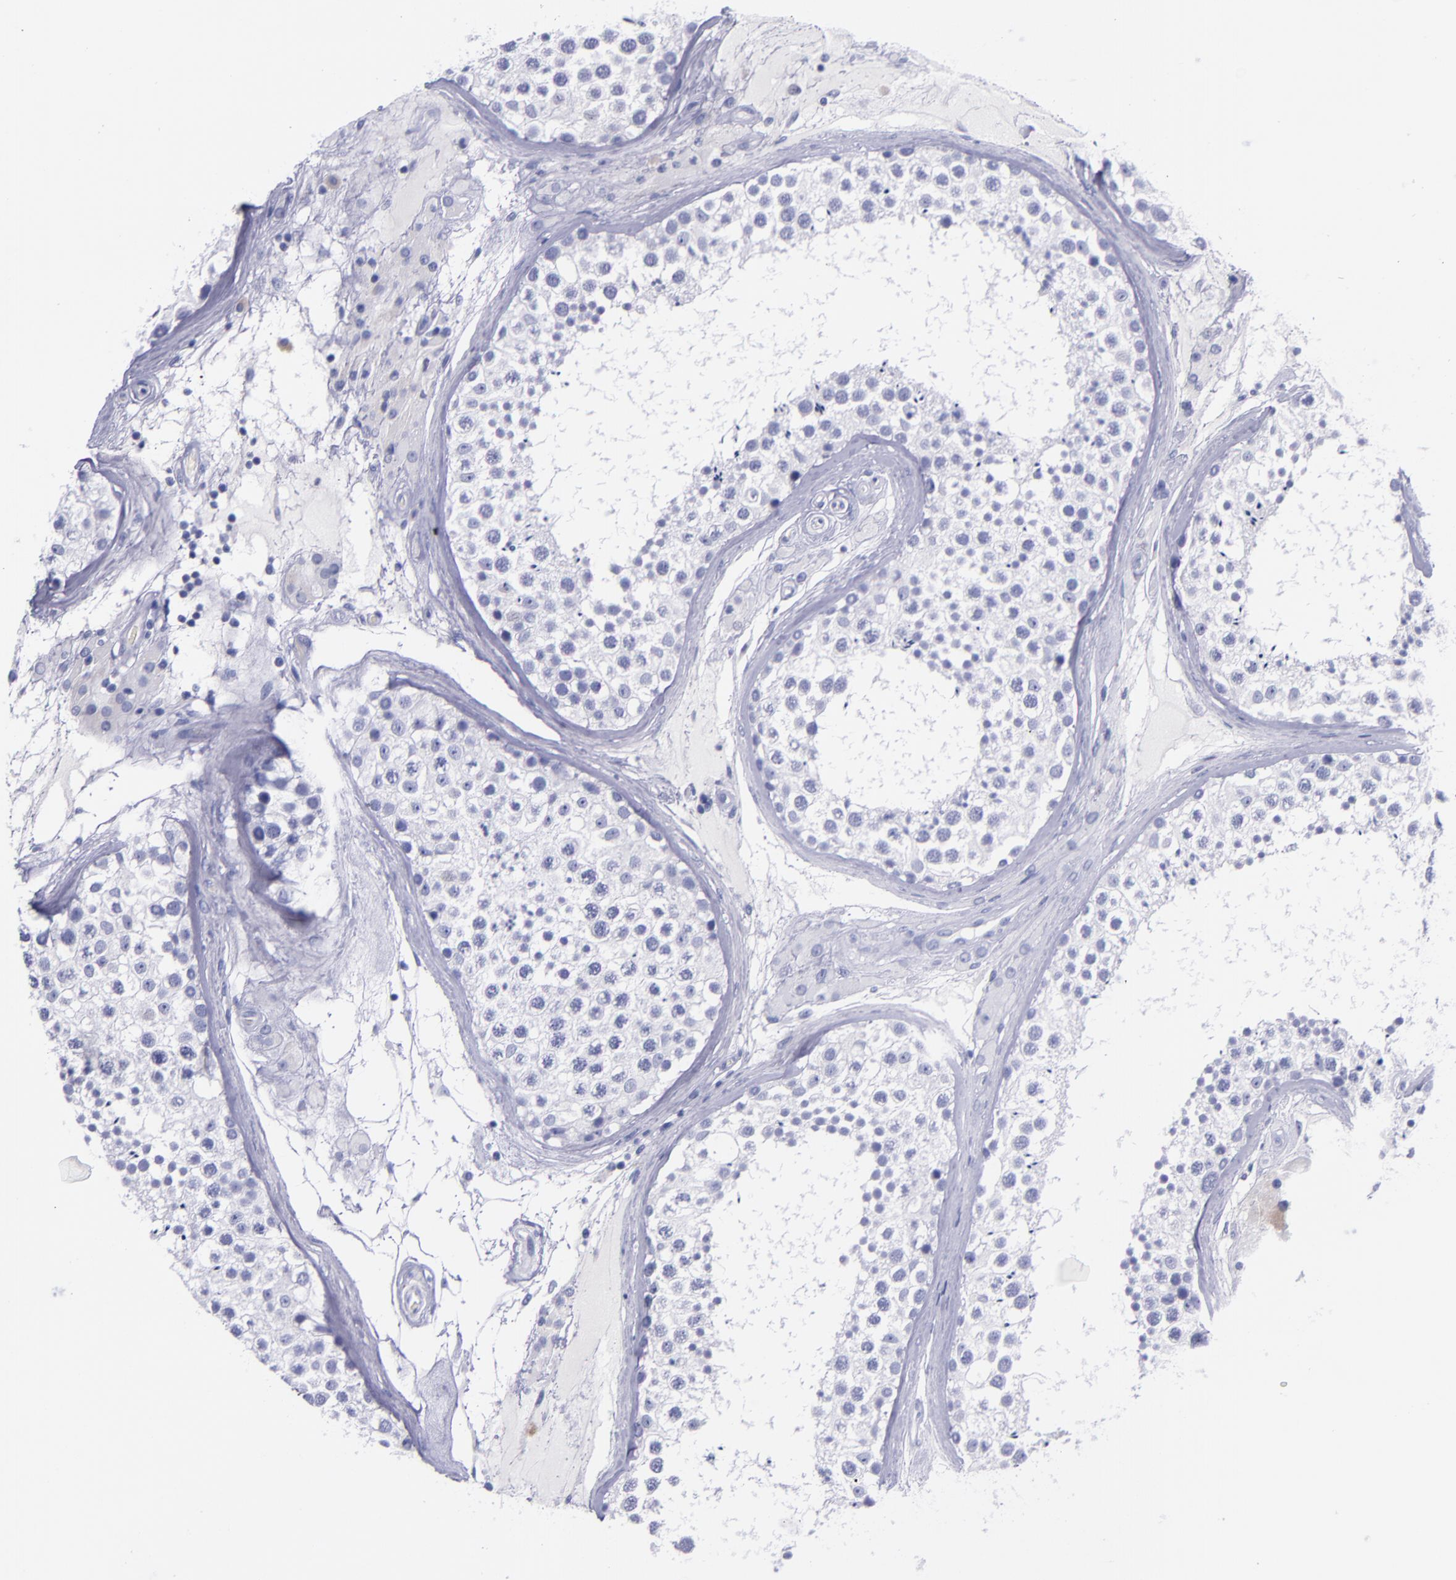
{"staining": {"intensity": "negative", "quantity": "none", "location": "none"}, "tissue": "testis", "cell_type": "Cells in seminiferous ducts", "image_type": "normal", "snomed": [{"axis": "morphology", "description": "Normal tissue, NOS"}, {"axis": "topography", "description": "Testis"}], "caption": "Immunohistochemistry micrograph of normal testis: human testis stained with DAB (3,3'-diaminobenzidine) demonstrates no significant protein expression in cells in seminiferous ducts.", "gene": "SV2A", "patient": {"sex": "male", "age": 46}}